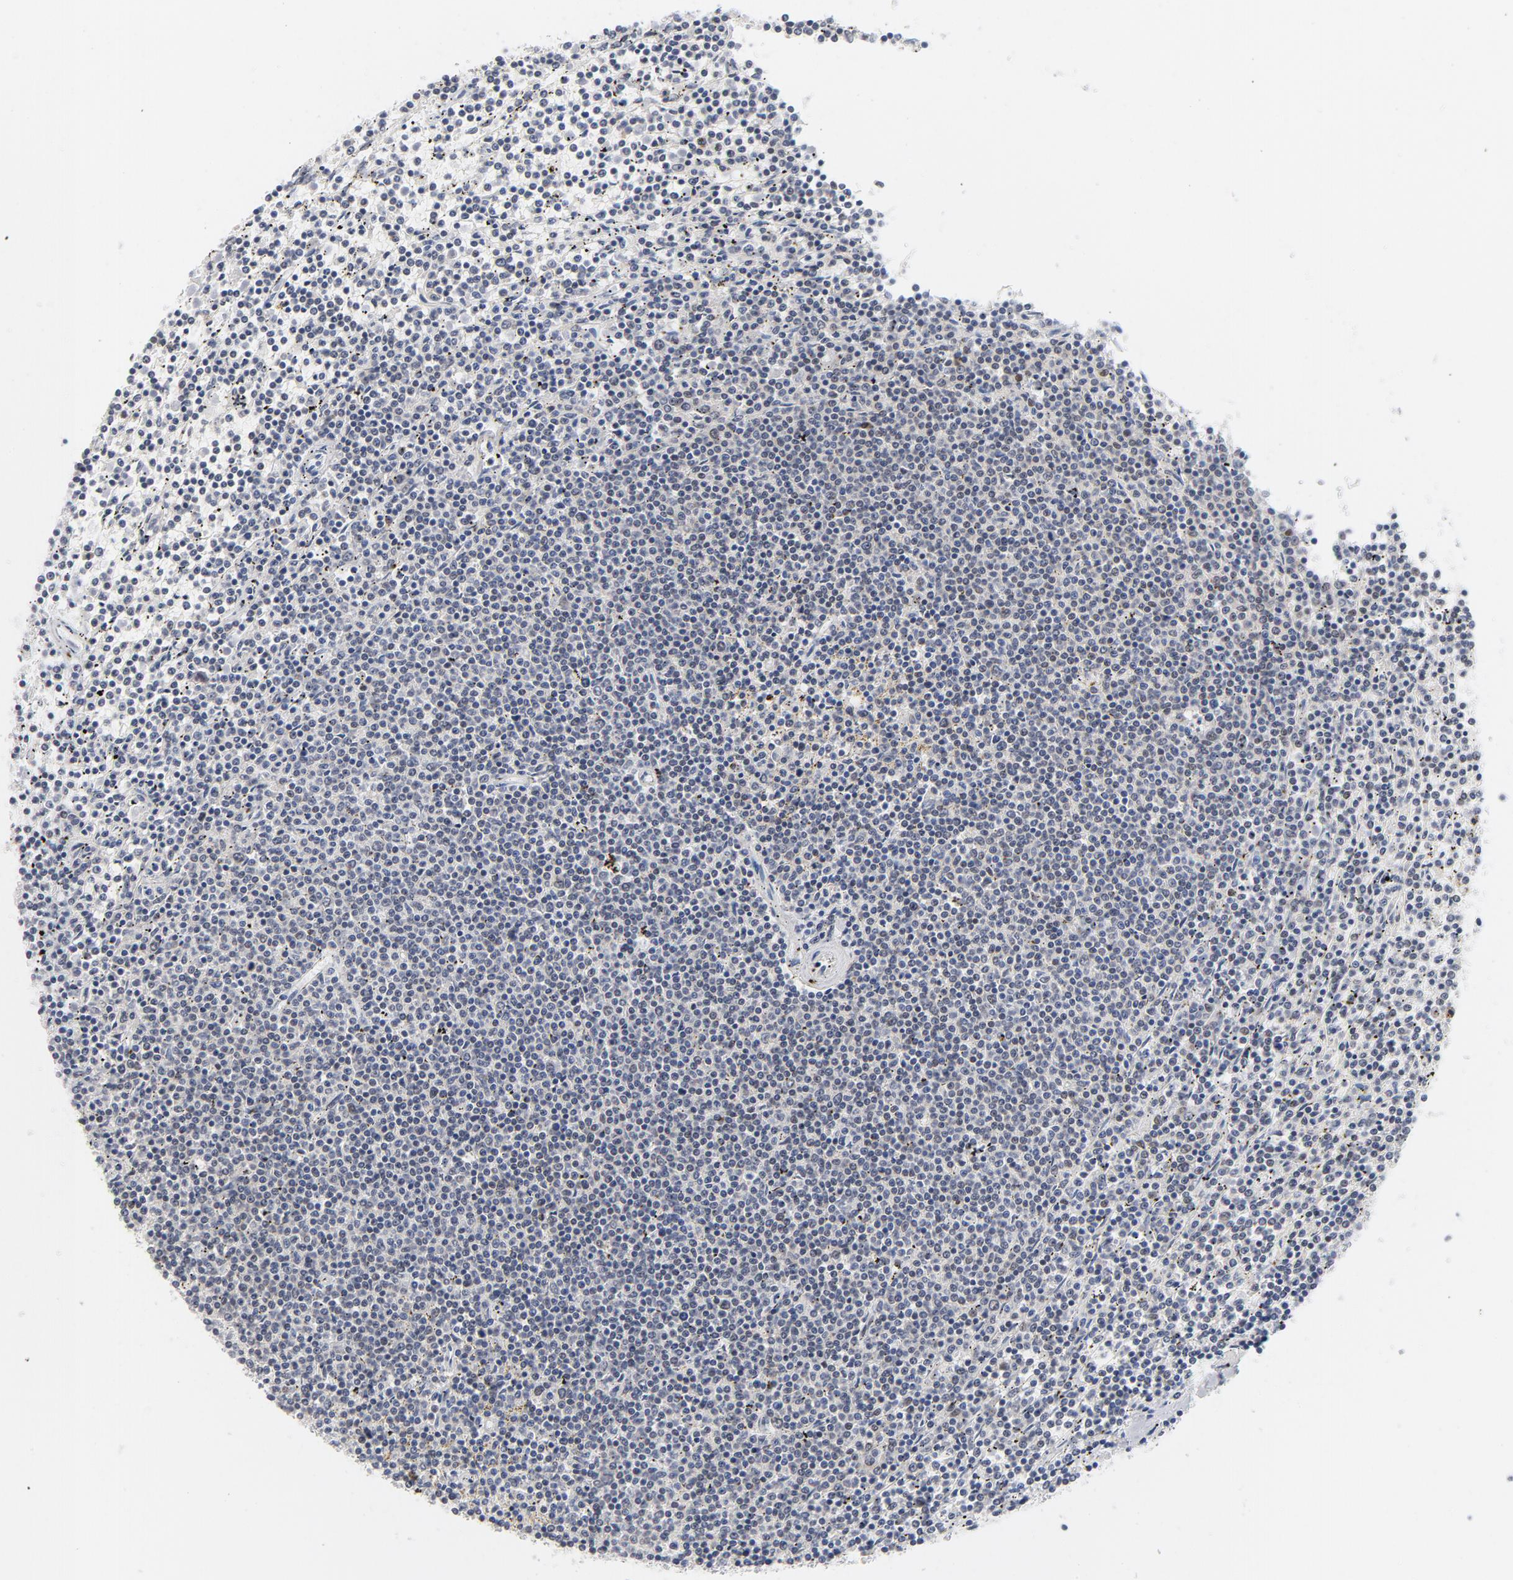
{"staining": {"intensity": "weak", "quantity": "25%-75%", "location": "nuclear"}, "tissue": "lymphoma", "cell_type": "Tumor cells", "image_type": "cancer", "snomed": [{"axis": "morphology", "description": "Malignant lymphoma, non-Hodgkin's type, Low grade"}, {"axis": "topography", "description": "Spleen"}], "caption": "A high-resolution micrograph shows immunohistochemistry (IHC) staining of lymphoma, which displays weak nuclear expression in about 25%-75% of tumor cells.", "gene": "BAP1", "patient": {"sex": "female", "age": 50}}